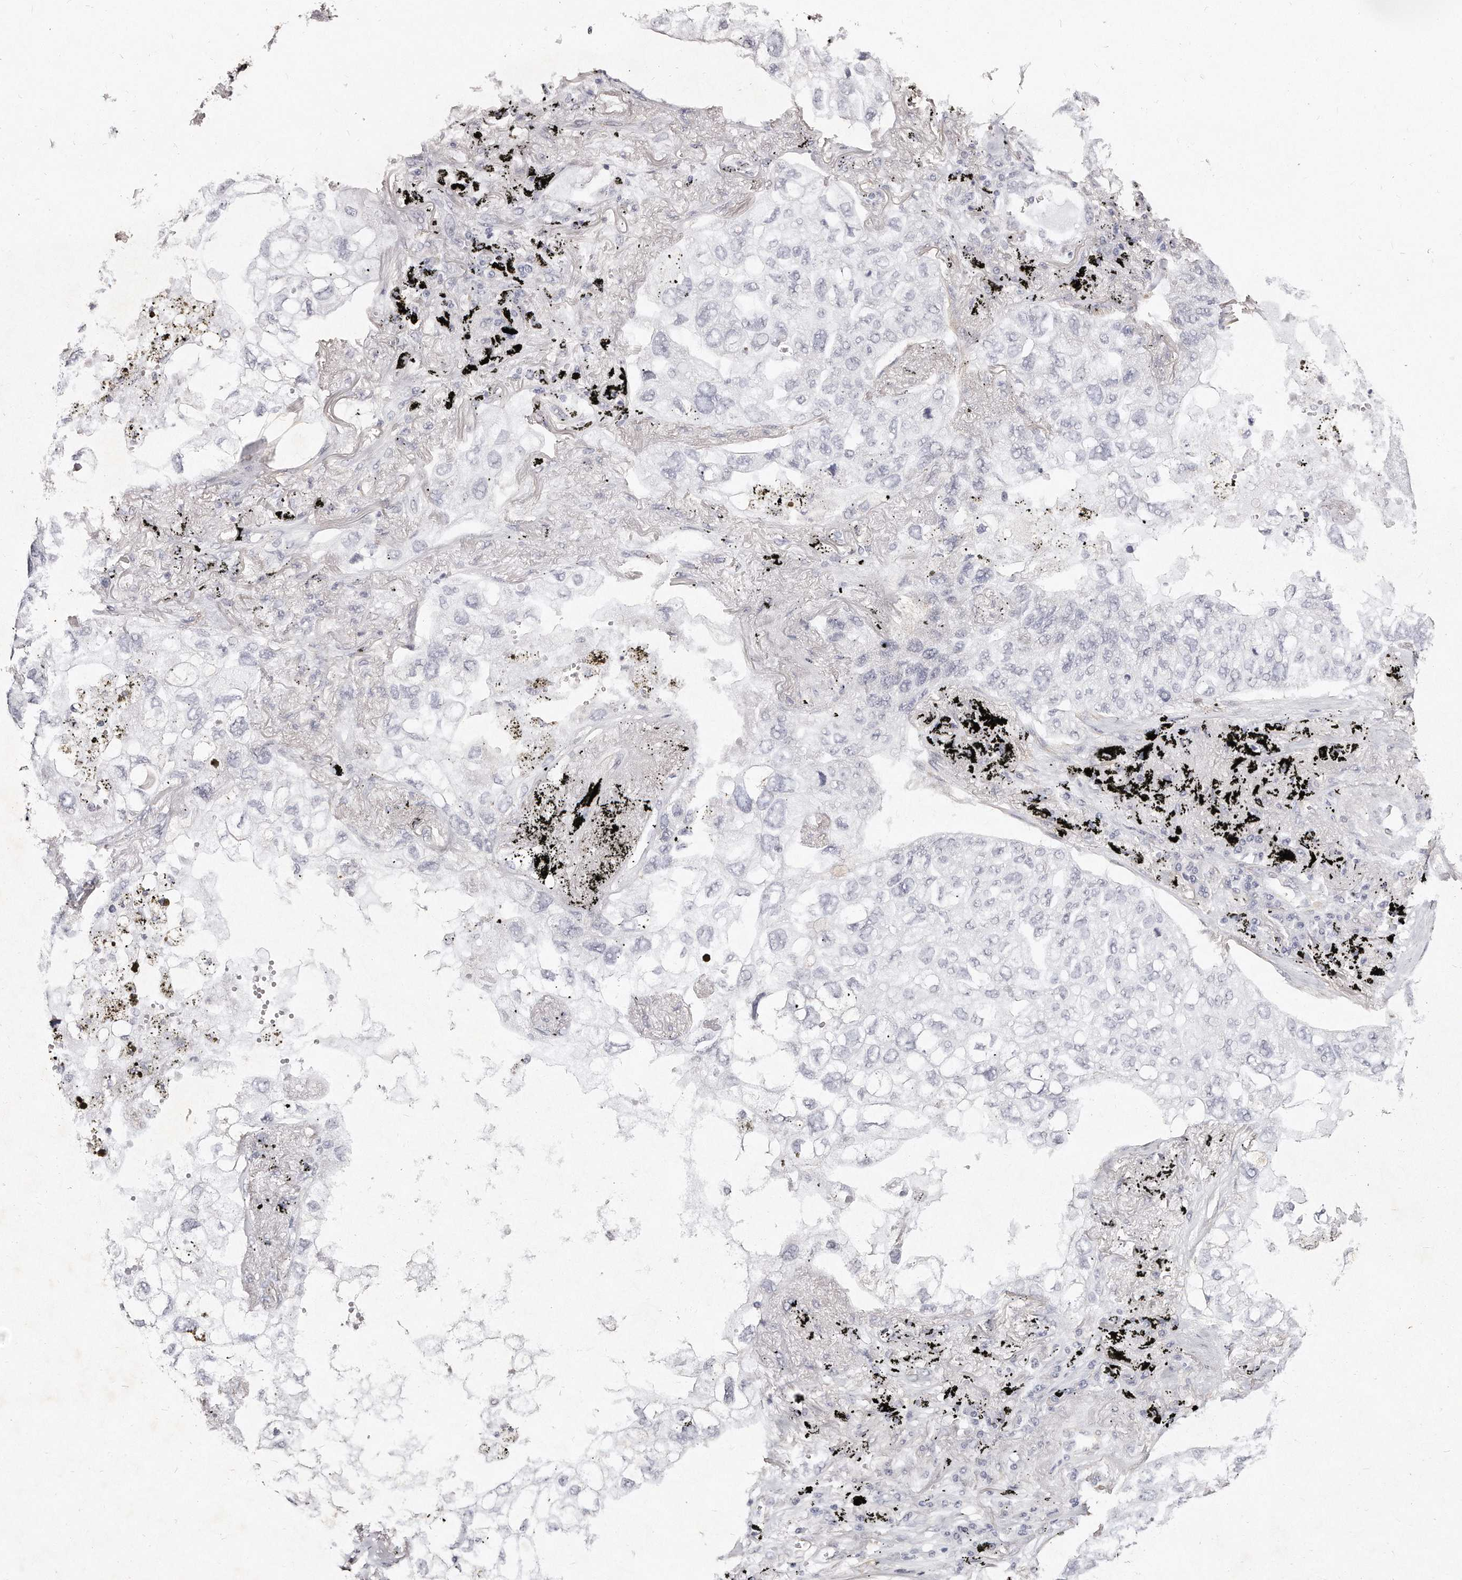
{"staining": {"intensity": "negative", "quantity": "none", "location": "none"}, "tissue": "lung cancer", "cell_type": "Tumor cells", "image_type": "cancer", "snomed": [{"axis": "morphology", "description": "Adenocarcinoma, NOS"}, {"axis": "topography", "description": "Lung"}], "caption": "Immunohistochemistry (IHC) of lung cancer shows no staining in tumor cells.", "gene": "LMOD1", "patient": {"sex": "male", "age": 65}}